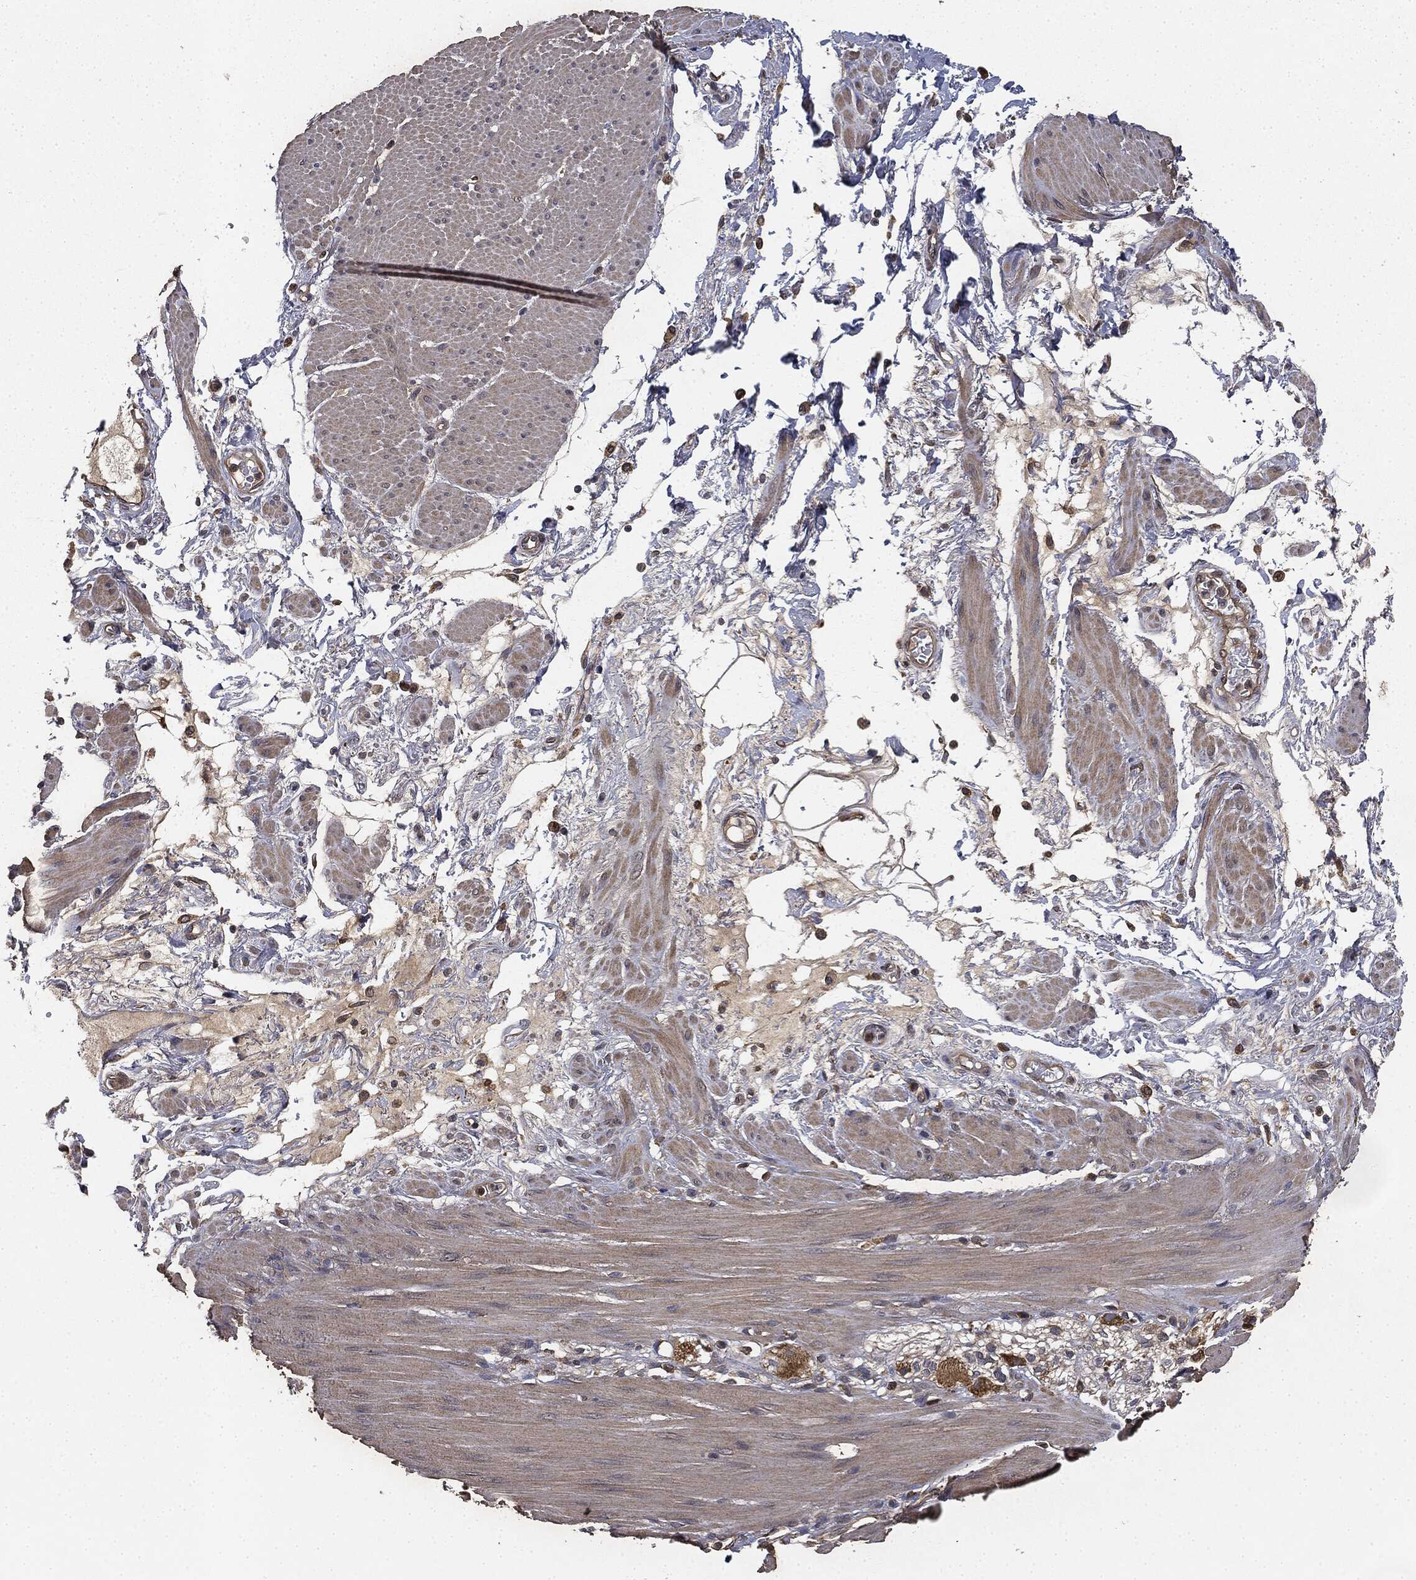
{"staining": {"intensity": "weak", "quantity": "25%-75%", "location": "cytoplasmic/membranous"}, "tissue": "smooth muscle", "cell_type": "Smooth muscle cells", "image_type": "normal", "snomed": [{"axis": "morphology", "description": "Normal tissue, NOS"}, {"axis": "topography", "description": "Smooth muscle"}, {"axis": "topography", "description": "Anal"}], "caption": "Immunohistochemical staining of benign human smooth muscle reveals weak cytoplasmic/membranous protein expression in about 25%-75% of smooth muscle cells.", "gene": "MIER2", "patient": {"sex": "male", "age": 83}}